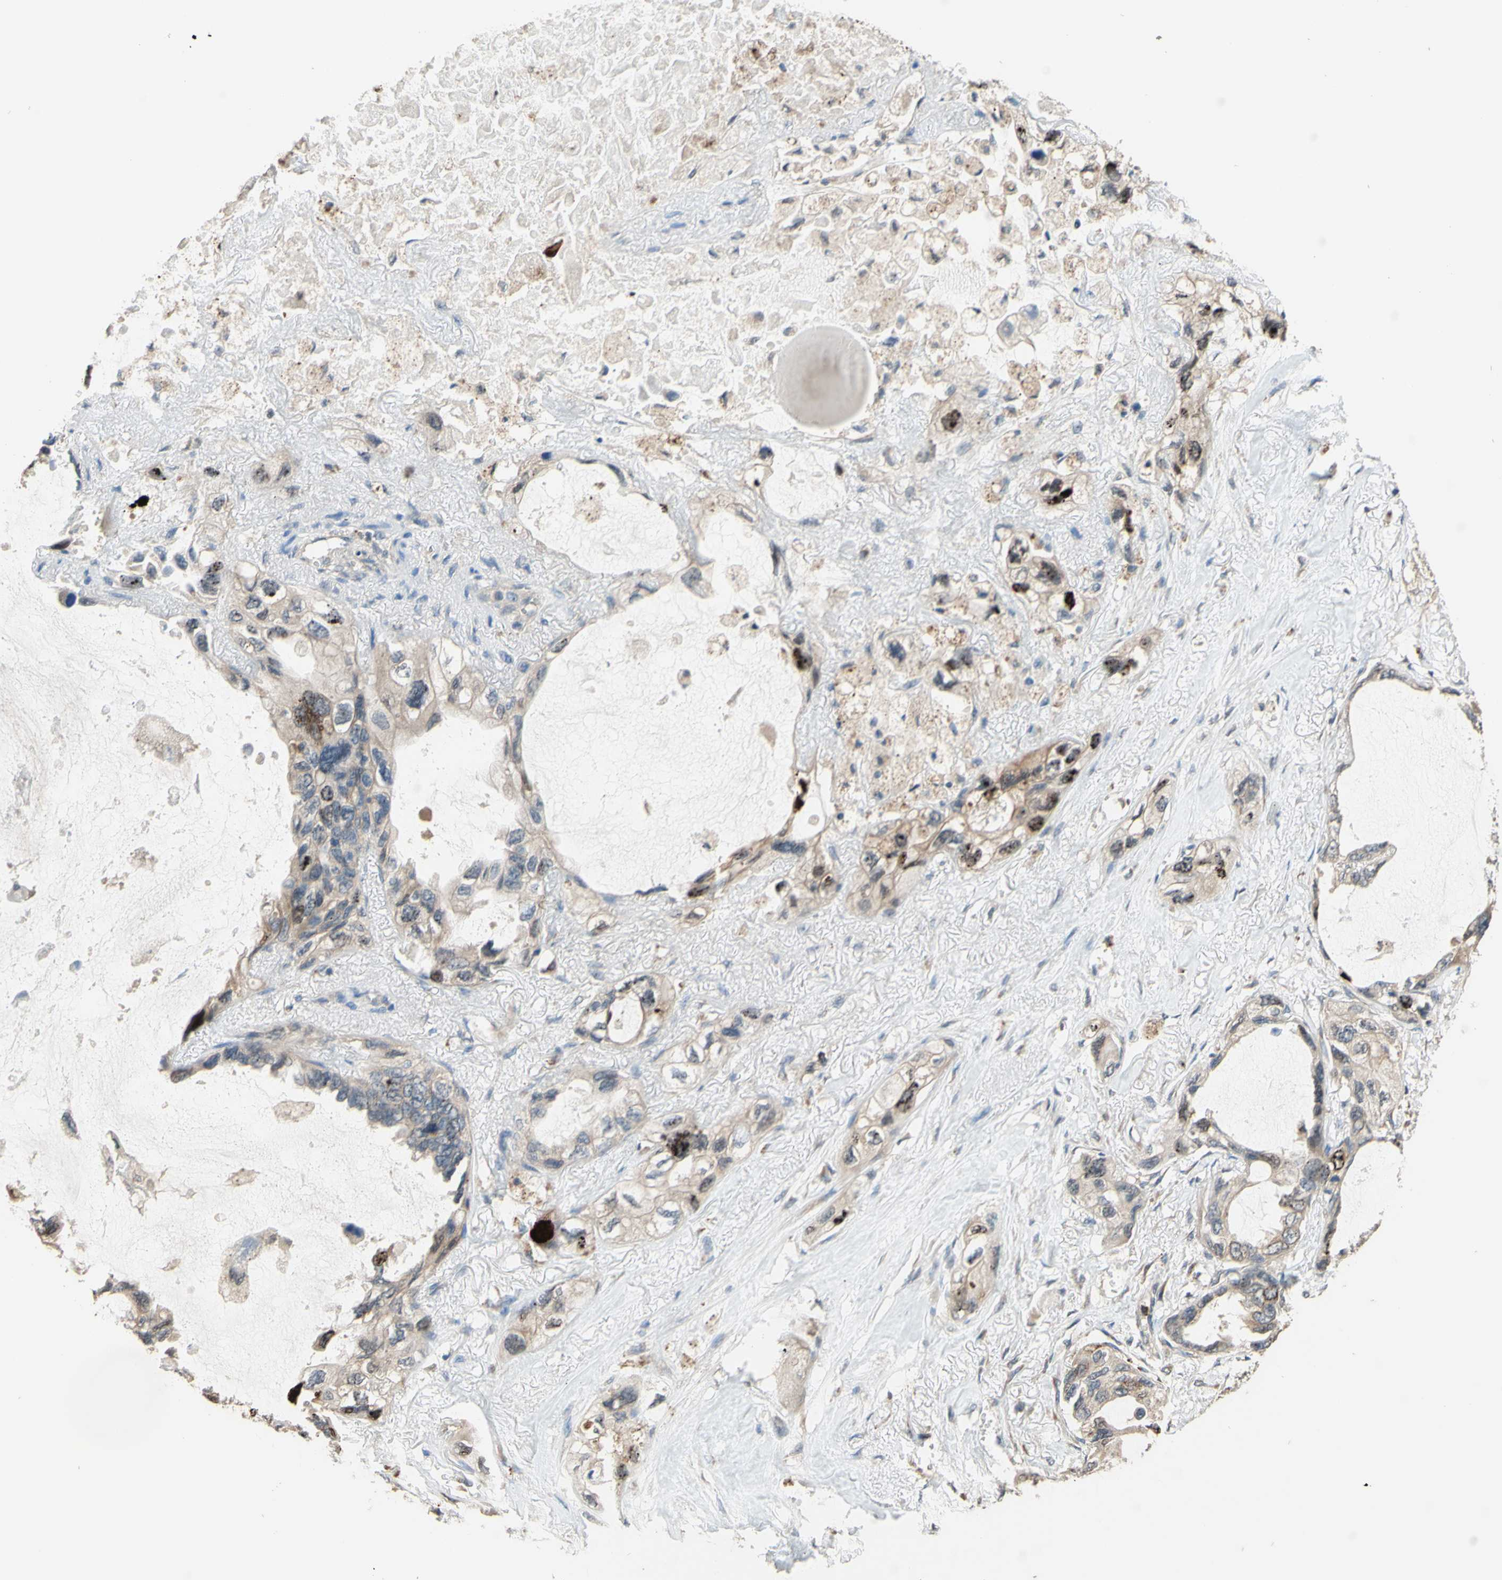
{"staining": {"intensity": "moderate", "quantity": "<25%", "location": "cytoplasmic/membranous"}, "tissue": "lung cancer", "cell_type": "Tumor cells", "image_type": "cancer", "snomed": [{"axis": "morphology", "description": "Squamous cell carcinoma, NOS"}, {"axis": "topography", "description": "Lung"}], "caption": "A micrograph of human lung squamous cell carcinoma stained for a protein demonstrates moderate cytoplasmic/membranous brown staining in tumor cells. (brown staining indicates protein expression, while blue staining denotes nuclei).", "gene": "SMIM19", "patient": {"sex": "female", "age": 73}}